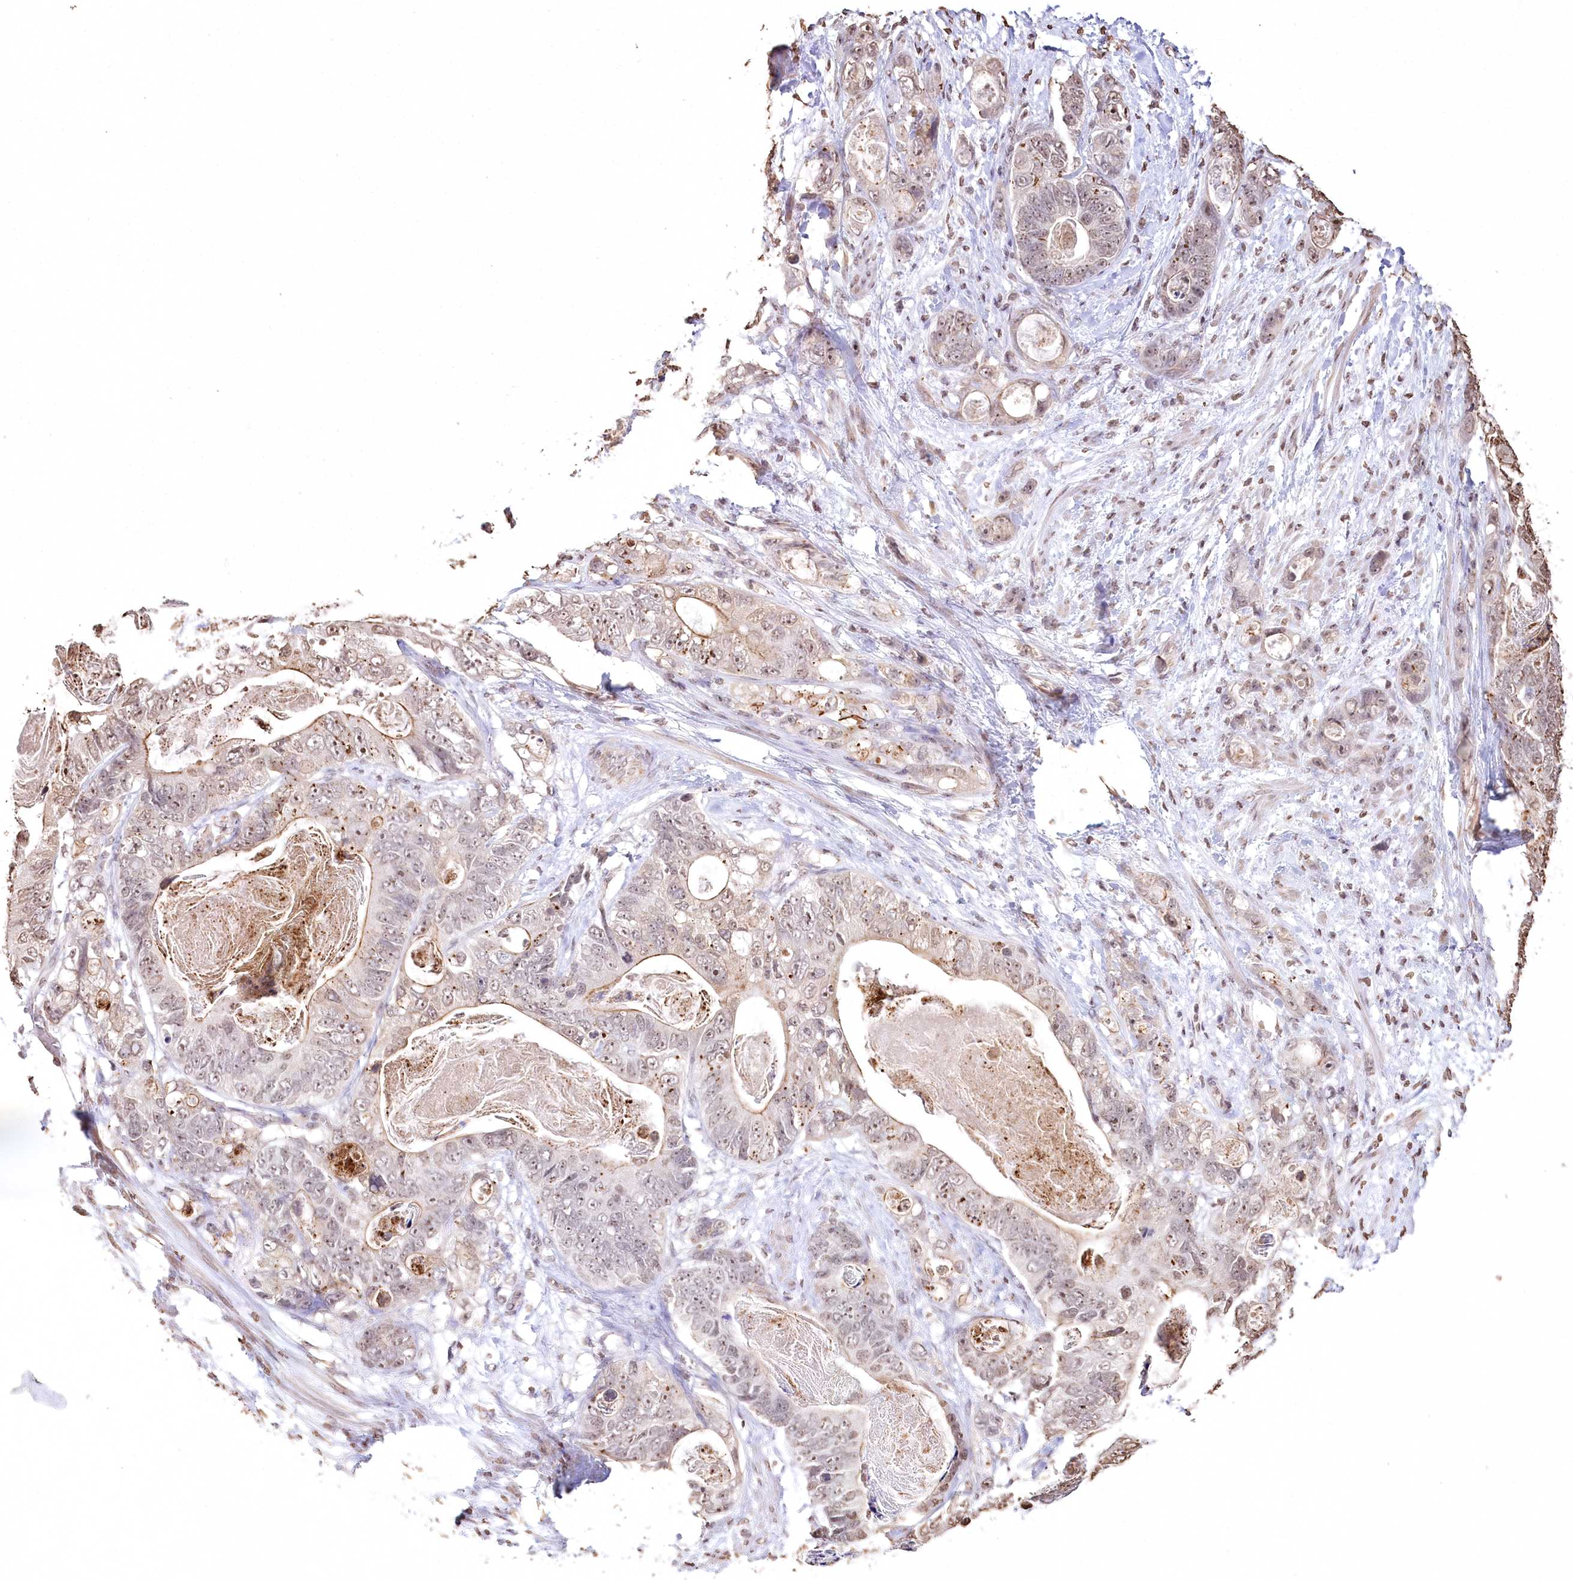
{"staining": {"intensity": "weak", "quantity": "25%-75%", "location": "cytoplasmic/membranous,nuclear"}, "tissue": "stomach cancer", "cell_type": "Tumor cells", "image_type": "cancer", "snomed": [{"axis": "morphology", "description": "Normal tissue, NOS"}, {"axis": "morphology", "description": "Adenocarcinoma, NOS"}, {"axis": "topography", "description": "Stomach"}], "caption": "Immunohistochemical staining of stomach cancer demonstrates low levels of weak cytoplasmic/membranous and nuclear protein staining in approximately 25%-75% of tumor cells. (Stains: DAB (3,3'-diaminobenzidine) in brown, nuclei in blue, Microscopy: brightfield microscopy at high magnification).", "gene": "DMXL1", "patient": {"sex": "female", "age": 89}}